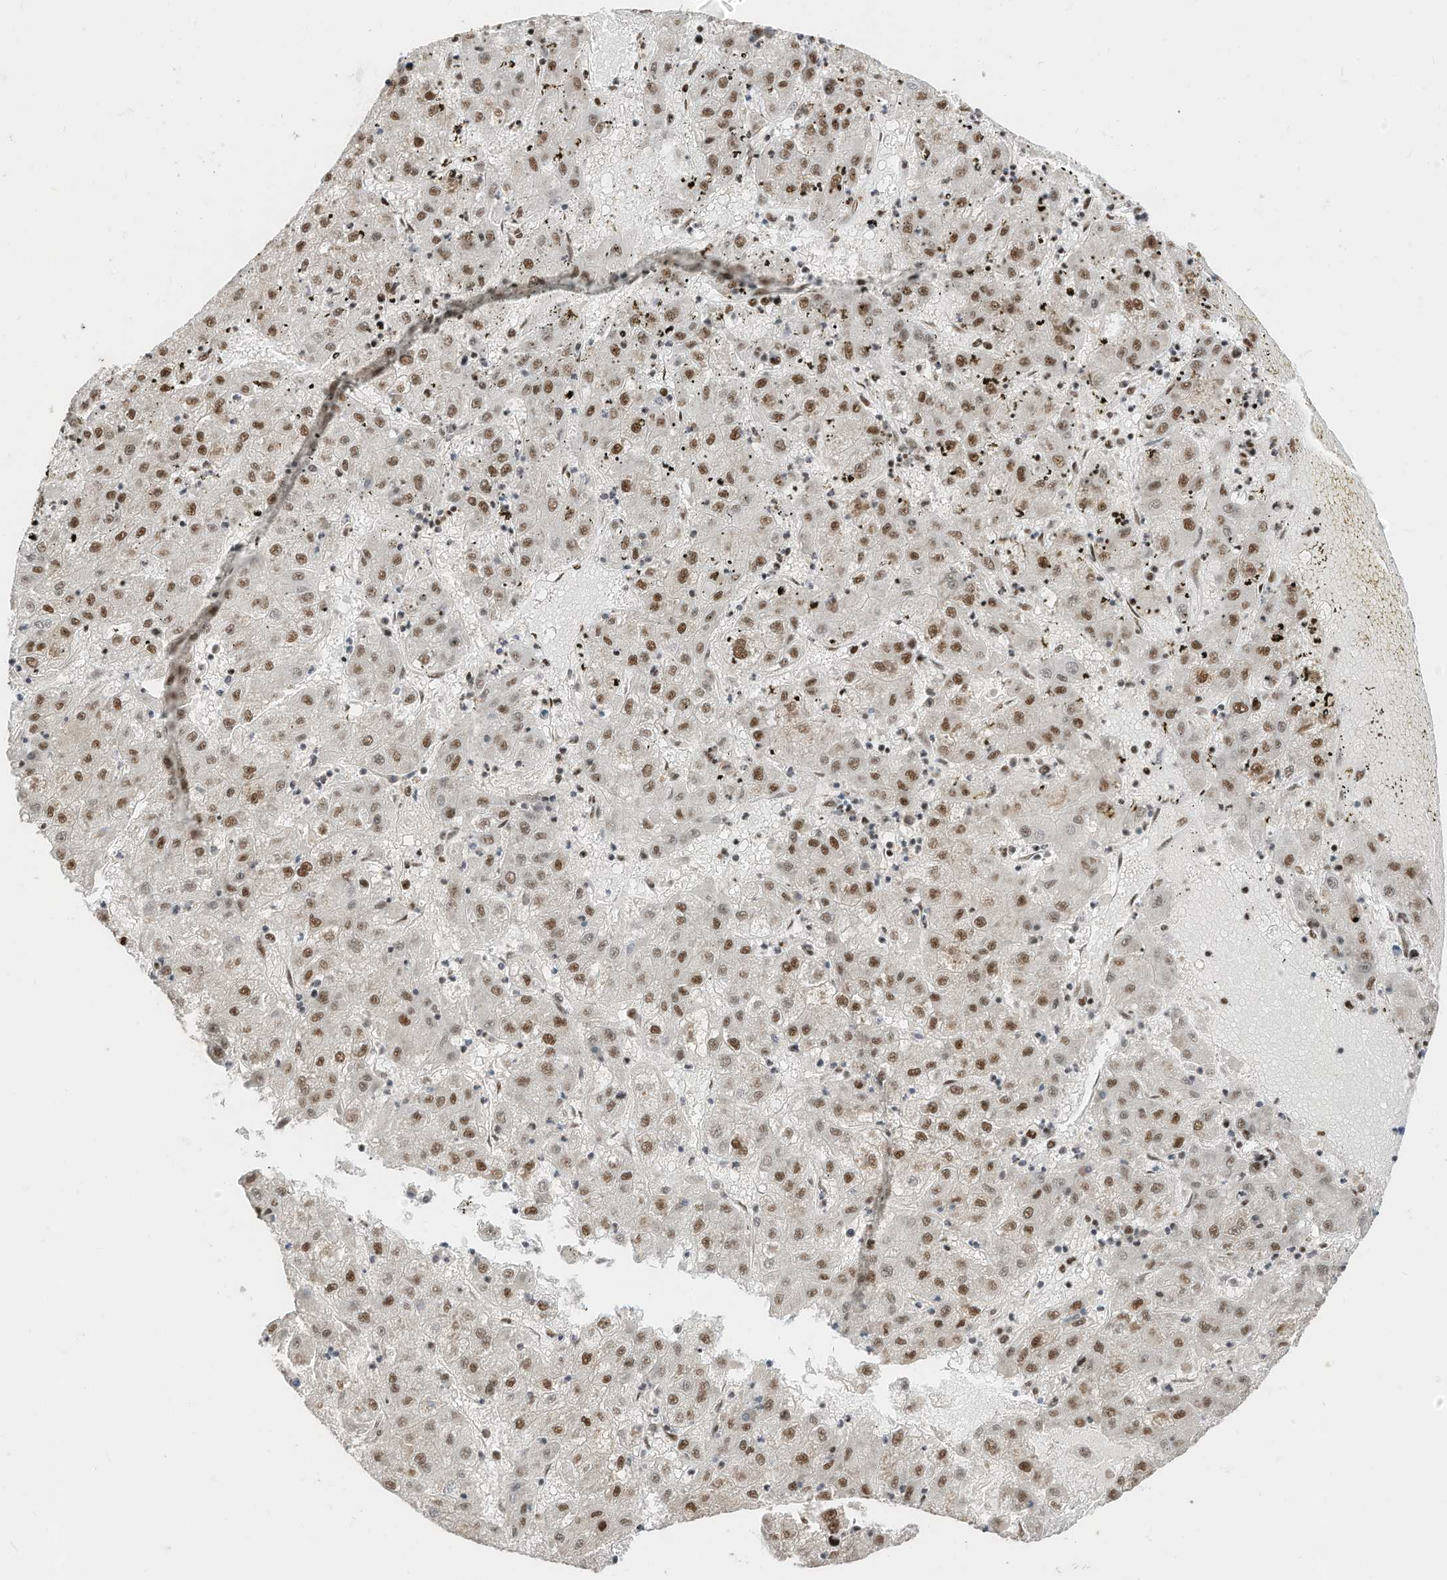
{"staining": {"intensity": "moderate", "quantity": ">75%", "location": "nuclear"}, "tissue": "liver cancer", "cell_type": "Tumor cells", "image_type": "cancer", "snomed": [{"axis": "morphology", "description": "Carcinoma, Hepatocellular, NOS"}, {"axis": "topography", "description": "Liver"}], "caption": "A brown stain shows moderate nuclear staining of a protein in liver hepatocellular carcinoma tumor cells. The staining was performed using DAB (3,3'-diaminobenzidine), with brown indicating positive protein expression. Nuclei are stained blue with hematoxylin.", "gene": "SF3A3", "patient": {"sex": "male", "age": 72}}